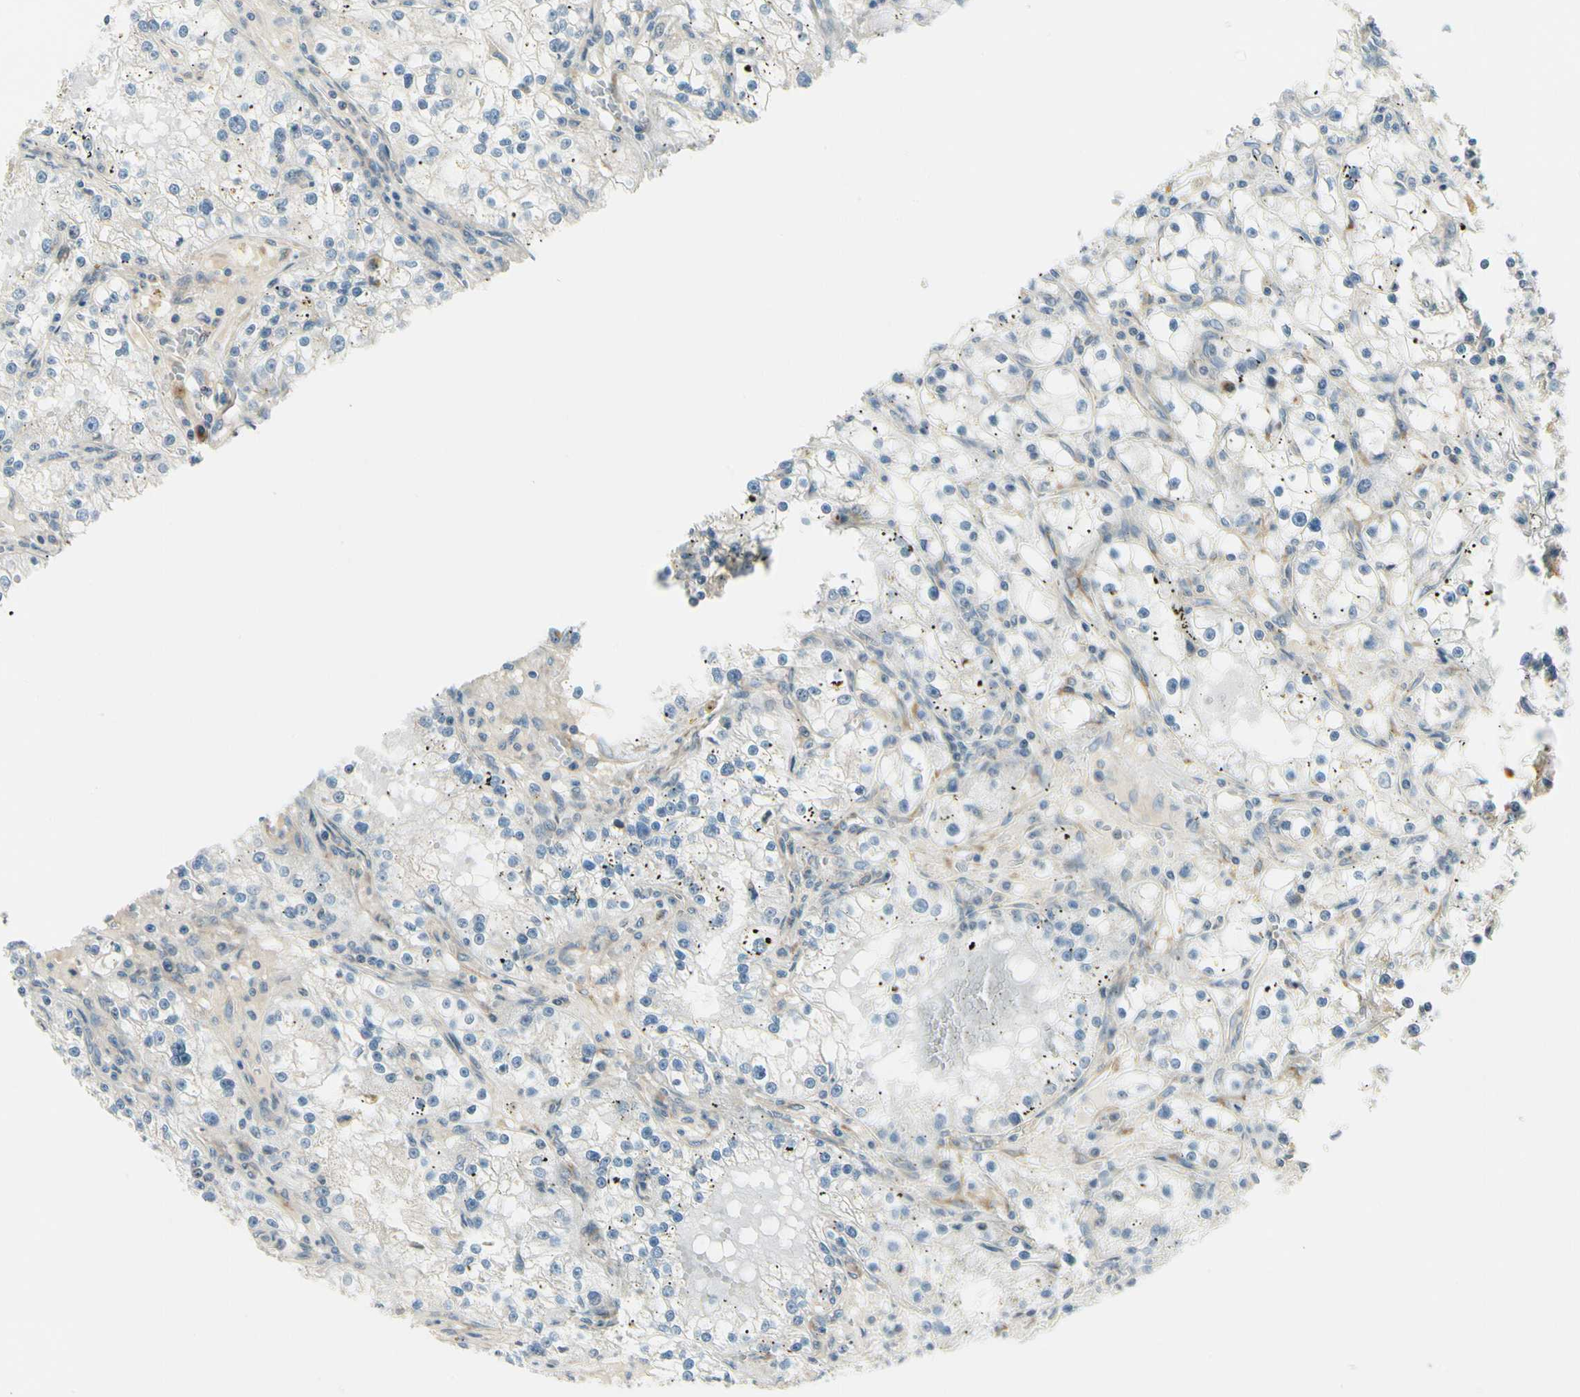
{"staining": {"intensity": "weak", "quantity": "<25%", "location": "cytoplasmic/membranous"}, "tissue": "renal cancer", "cell_type": "Tumor cells", "image_type": "cancer", "snomed": [{"axis": "morphology", "description": "Adenocarcinoma, NOS"}, {"axis": "topography", "description": "Kidney"}], "caption": "Tumor cells show no significant expression in renal cancer (adenocarcinoma). (Immunohistochemistry, brightfield microscopy, high magnification).", "gene": "MANSC1", "patient": {"sex": "male", "age": 56}}